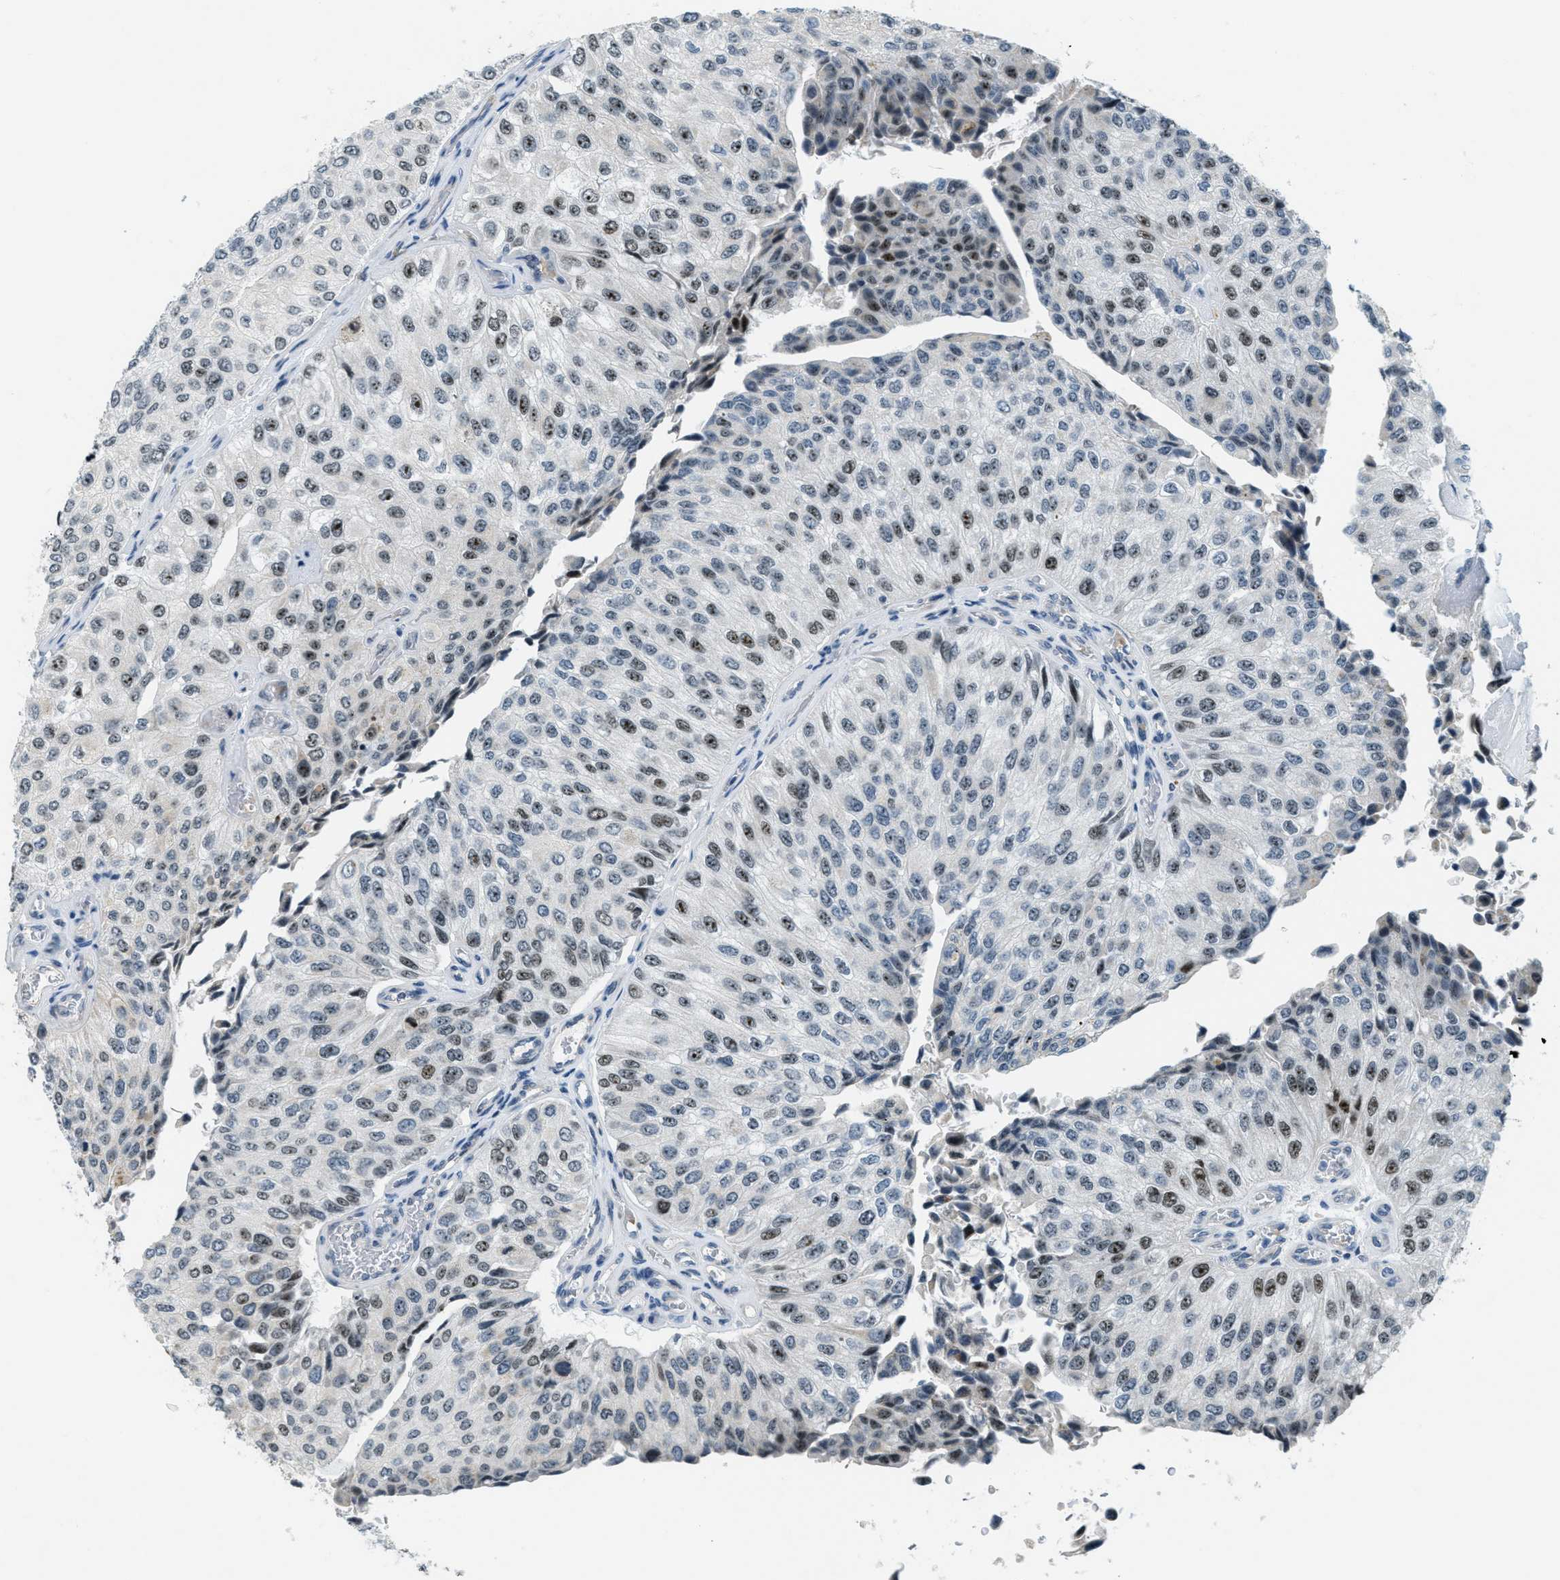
{"staining": {"intensity": "moderate", "quantity": "25%-75%", "location": "nuclear"}, "tissue": "urothelial cancer", "cell_type": "Tumor cells", "image_type": "cancer", "snomed": [{"axis": "morphology", "description": "Urothelial carcinoma, High grade"}, {"axis": "topography", "description": "Kidney"}, {"axis": "topography", "description": "Urinary bladder"}], "caption": "This micrograph shows immunohistochemistry (IHC) staining of urothelial cancer, with medium moderate nuclear staining in about 25%-75% of tumor cells.", "gene": "DDX47", "patient": {"sex": "male", "age": 77}}